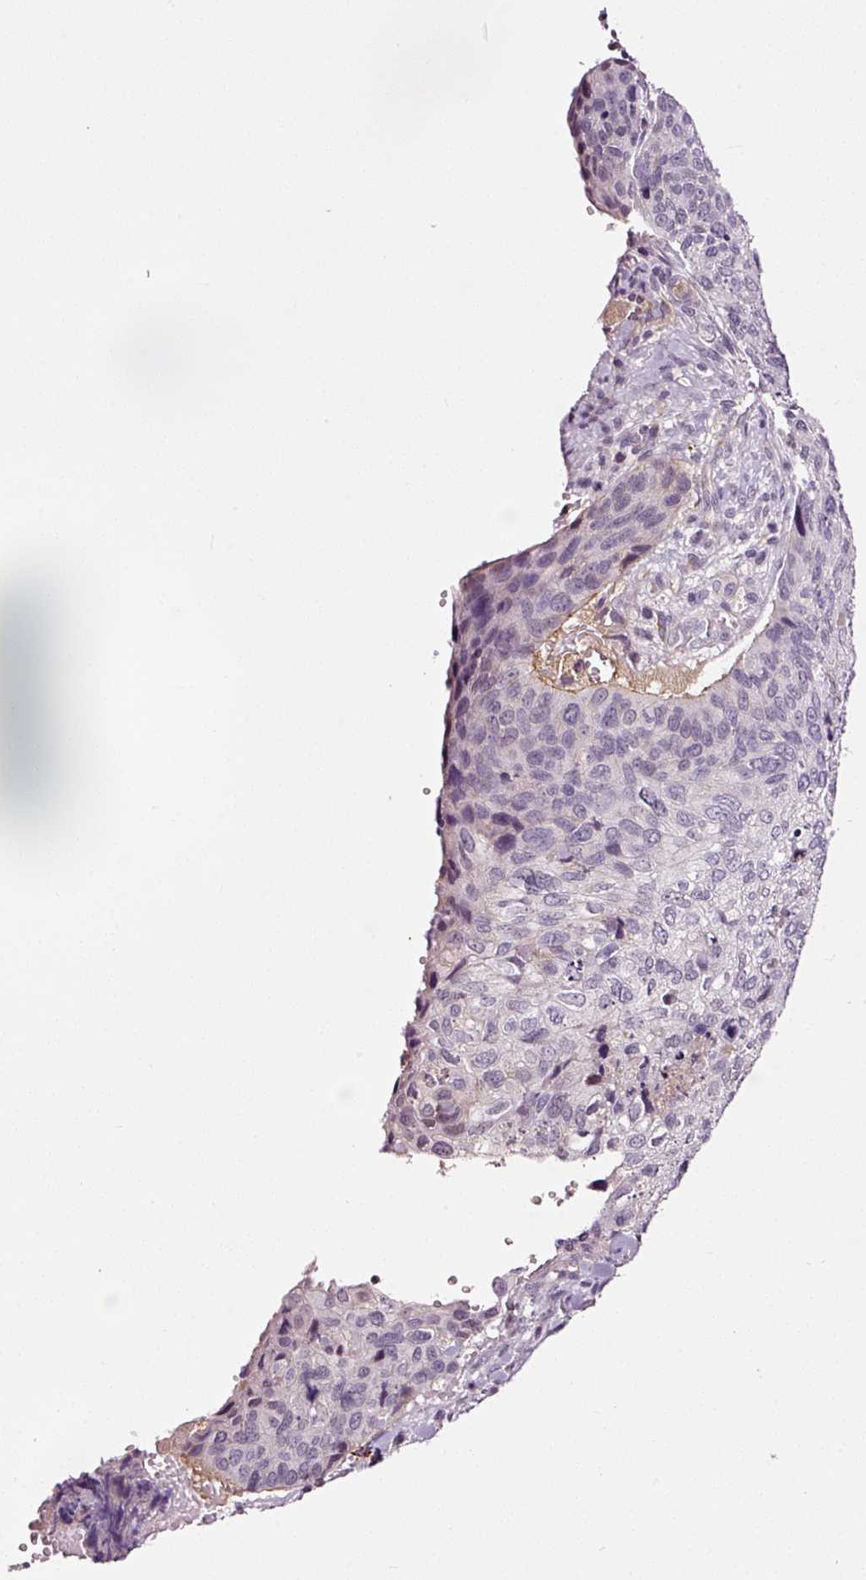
{"staining": {"intensity": "negative", "quantity": "none", "location": "none"}, "tissue": "skin cancer", "cell_type": "Tumor cells", "image_type": "cancer", "snomed": [{"axis": "morphology", "description": "Basal cell carcinoma"}, {"axis": "topography", "description": "Skin"}], "caption": "Immunohistochemical staining of human skin cancer (basal cell carcinoma) demonstrates no significant expression in tumor cells.", "gene": "ABCB4", "patient": {"sex": "female", "age": 74}}